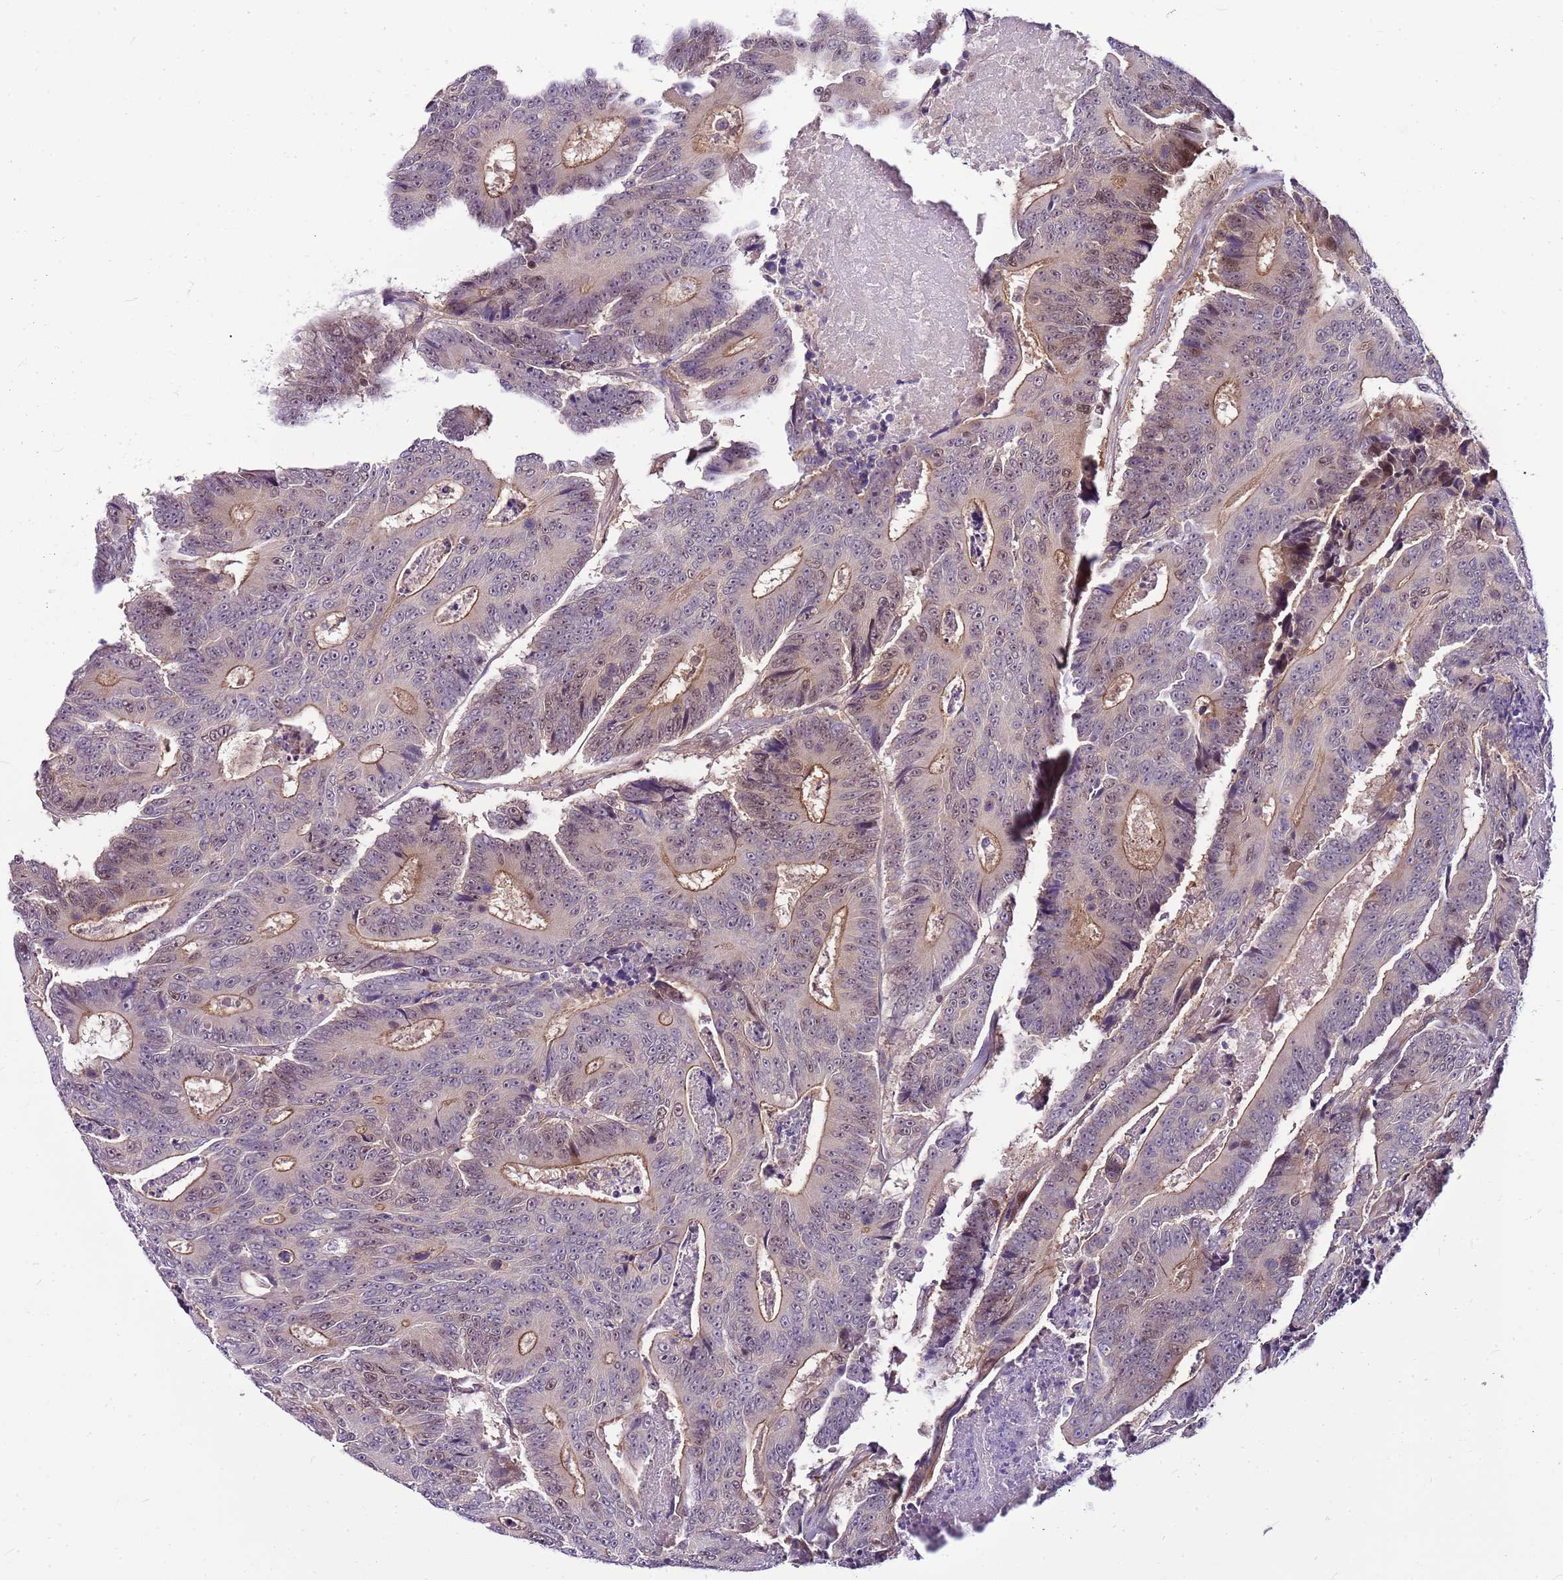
{"staining": {"intensity": "moderate", "quantity": "25%-75%", "location": "cytoplasmic/membranous"}, "tissue": "colorectal cancer", "cell_type": "Tumor cells", "image_type": "cancer", "snomed": [{"axis": "morphology", "description": "Adenocarcinoma, NOS"}, {"axis": "topography", "description": "Colon"}], "caption": "DAB (3,3'-diaminobenzidine) immunohistochemical staining of human adenocarcinoma (colorectal) demonstrates moderate cytoplasmic/membranous protein expression in approximately 25%-75% of tumor cells.", "gene": "POLE3", "patient": {"sex": "male", "age": 83}}